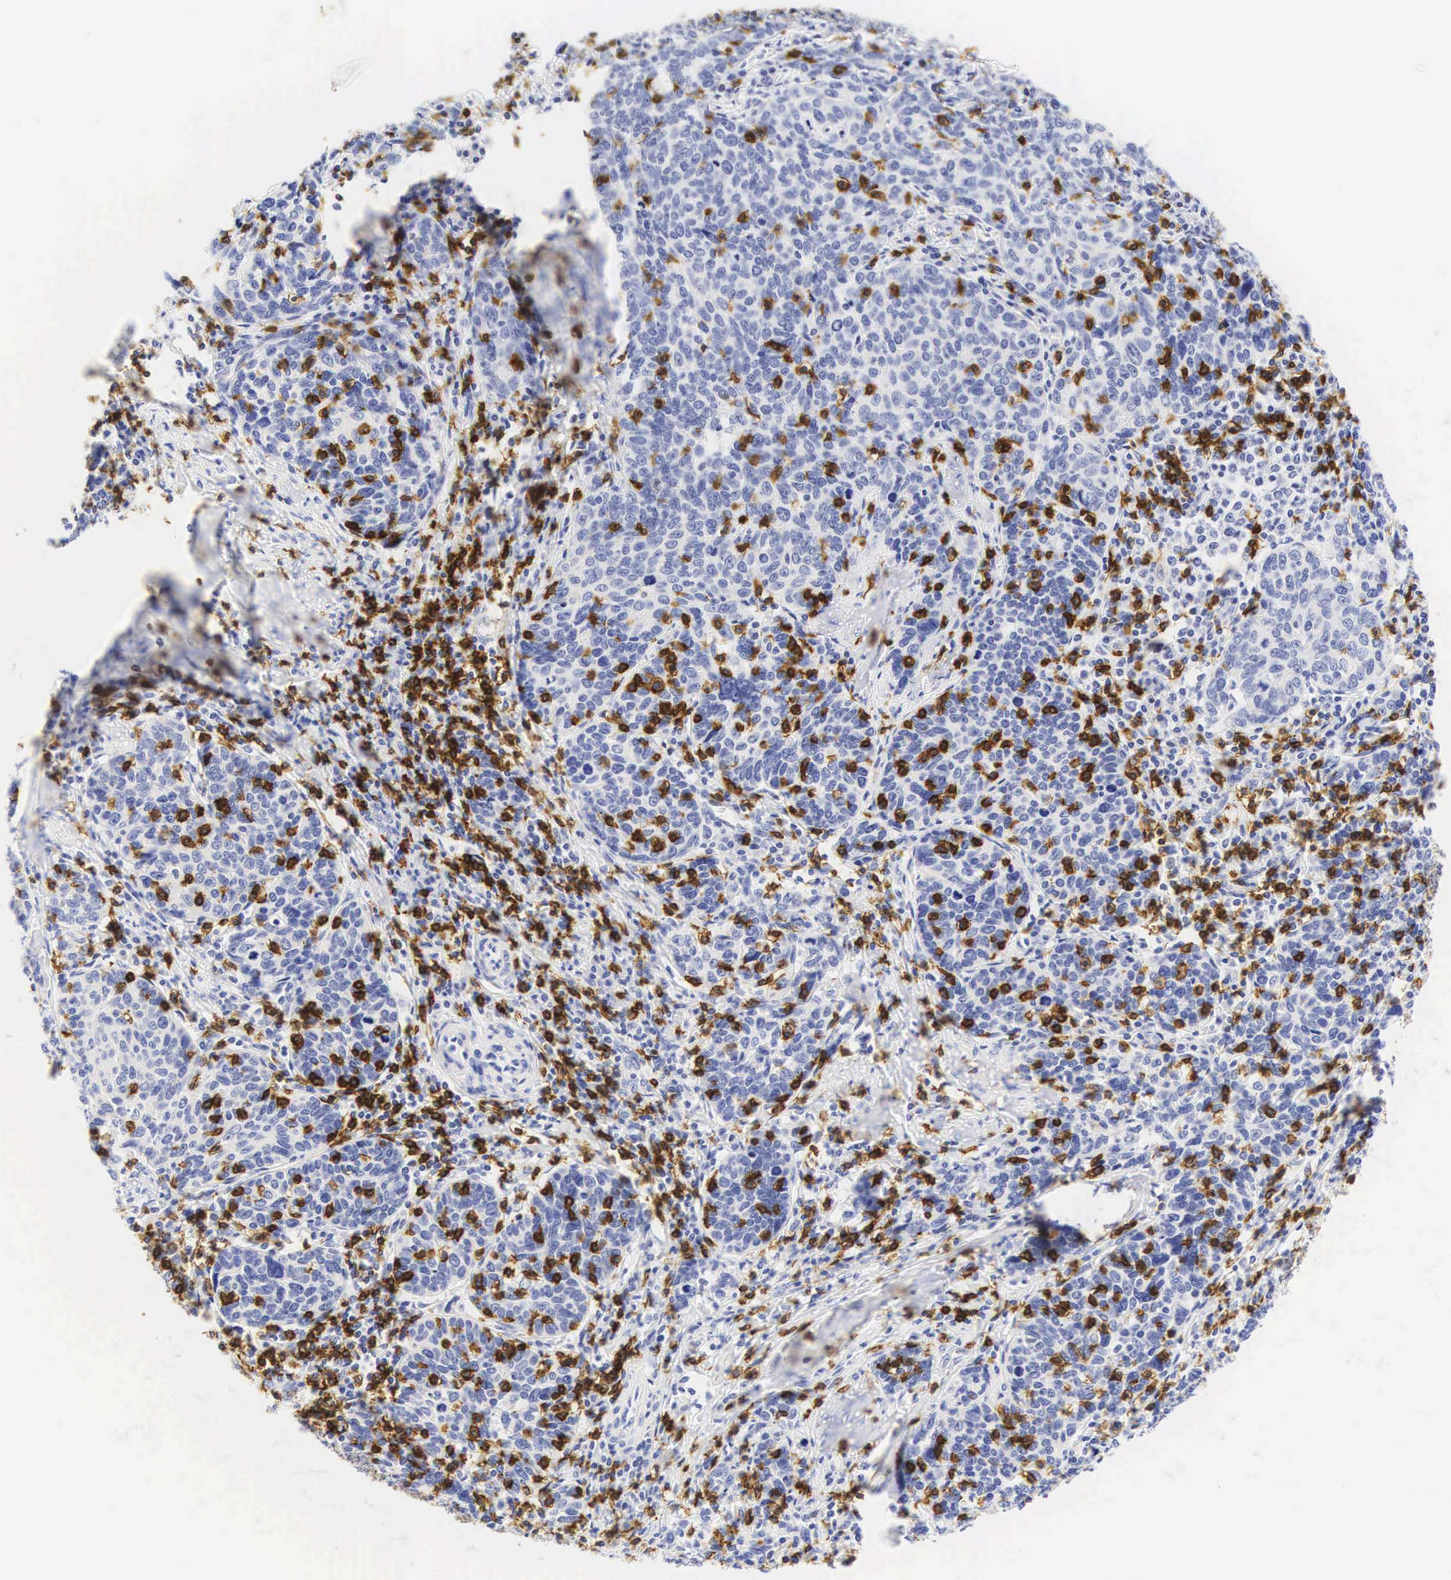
{"staining": {"intensity": "negative", "quantity": "none", "location": "none"}, "tissue": "cervical cancer", "cell_type": "Tumor cells", "image_type": "cancer", "snomed": [{"axis": "morphology", "description": "Squamous cell carcinoma, NOS"}, {"axis": "topography", "description": "Cervix"}], "caption": "DAB immunohistochemical staining of human cervical cancer exhibits no significant positivity in tumor cells.", "gene": "CD8A", "patient": {"sex": "female", "age": 41}}